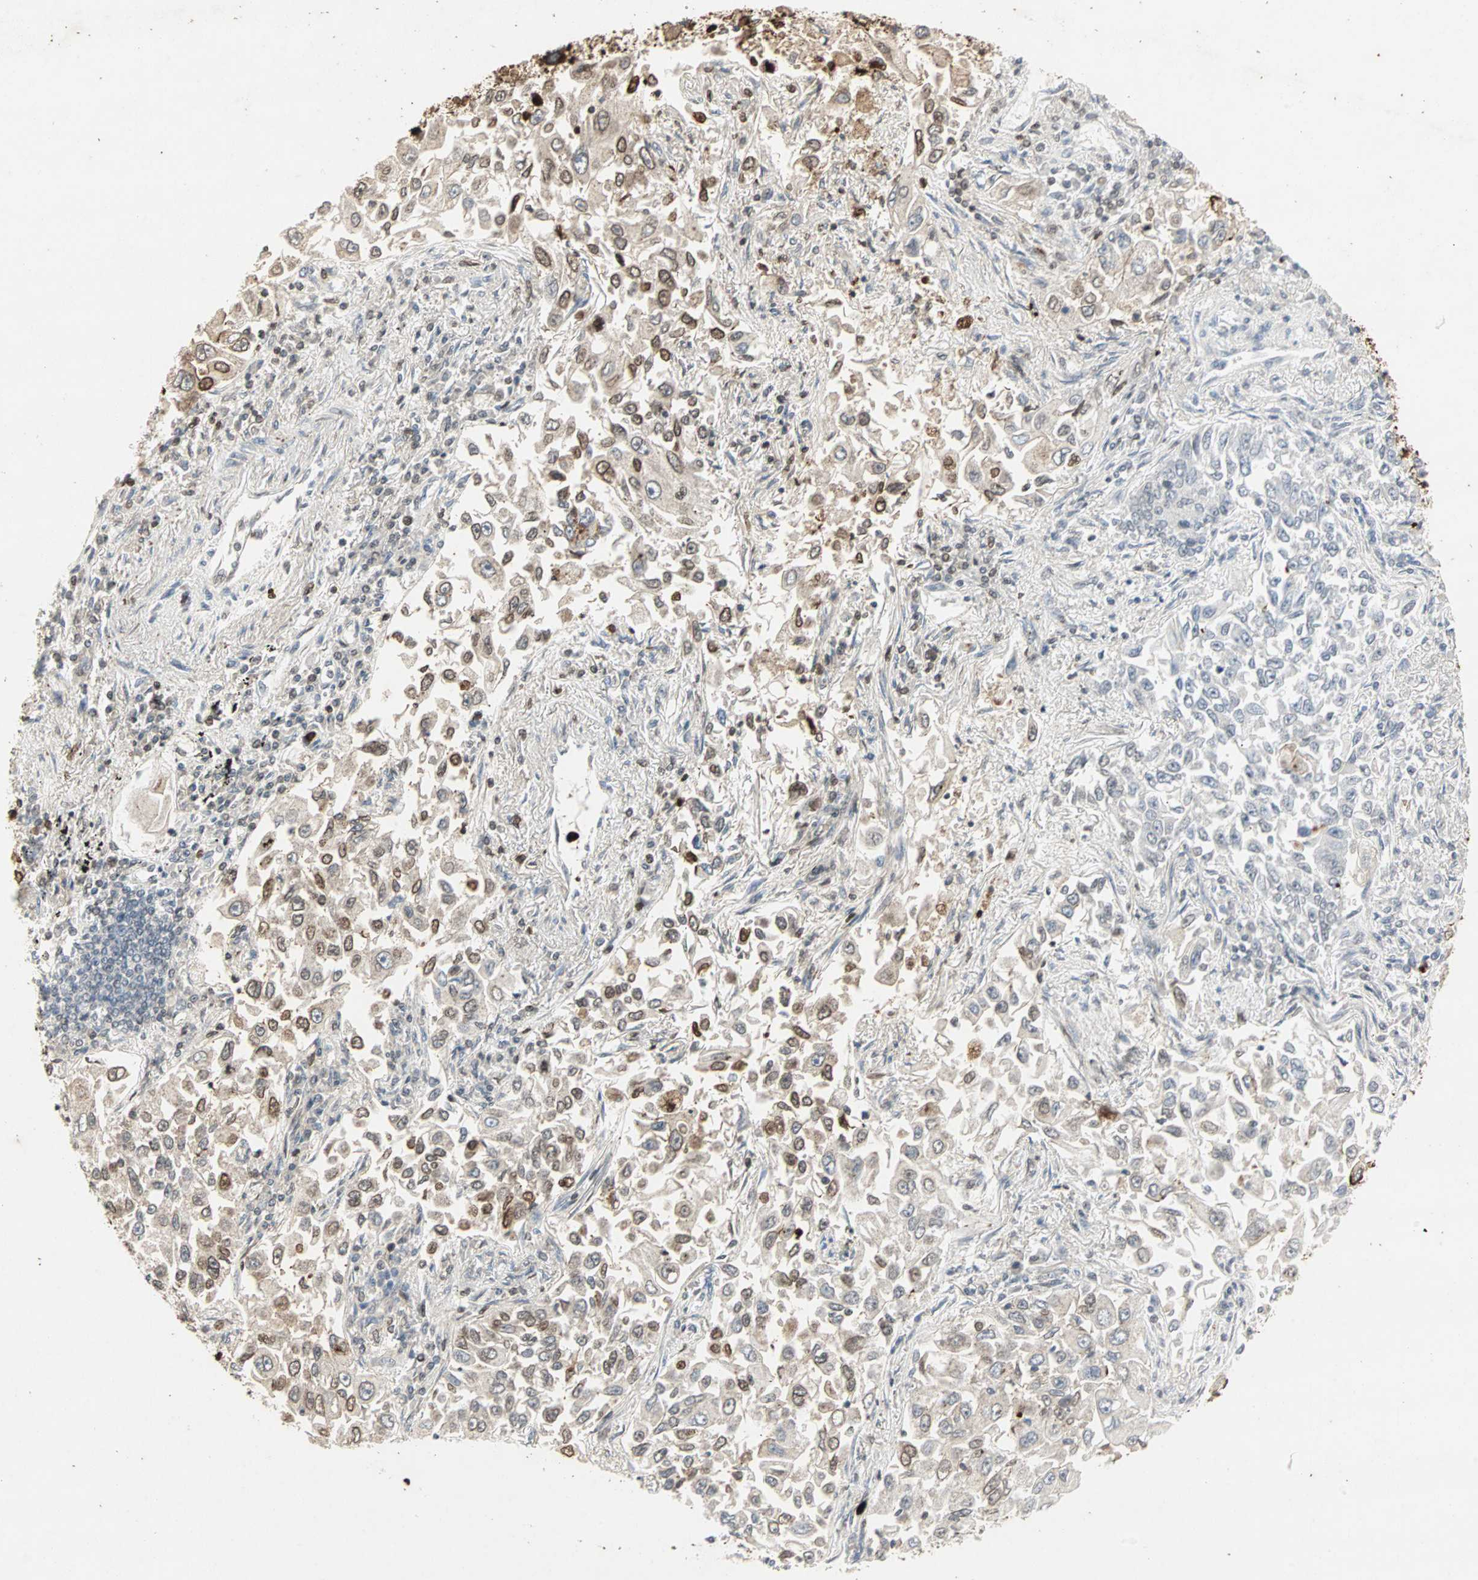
{"staining": {"intensity": "moderate", "quantity": "25%-75%", "location": "cytoplasmic/membranous,nuclear"}, "tissue": "lung cancer", "cell_type": "Tumor cells", "image_type": "cancer", "snomed": [{"axis": "morphology", "description": "Adenocarcinoma, NOS"}, {"axis": "topography", "description": "Lung"}], "caption": "Protein expression by immunohistochemistry reveals moderate cytoplasmic/membranous and nuclear expression in about 25%-75% of tumor cells in lung cancer (adenocarcinoma).", "gene": "CEACAM6", "patient": {"sex": "male", "age": 84}}